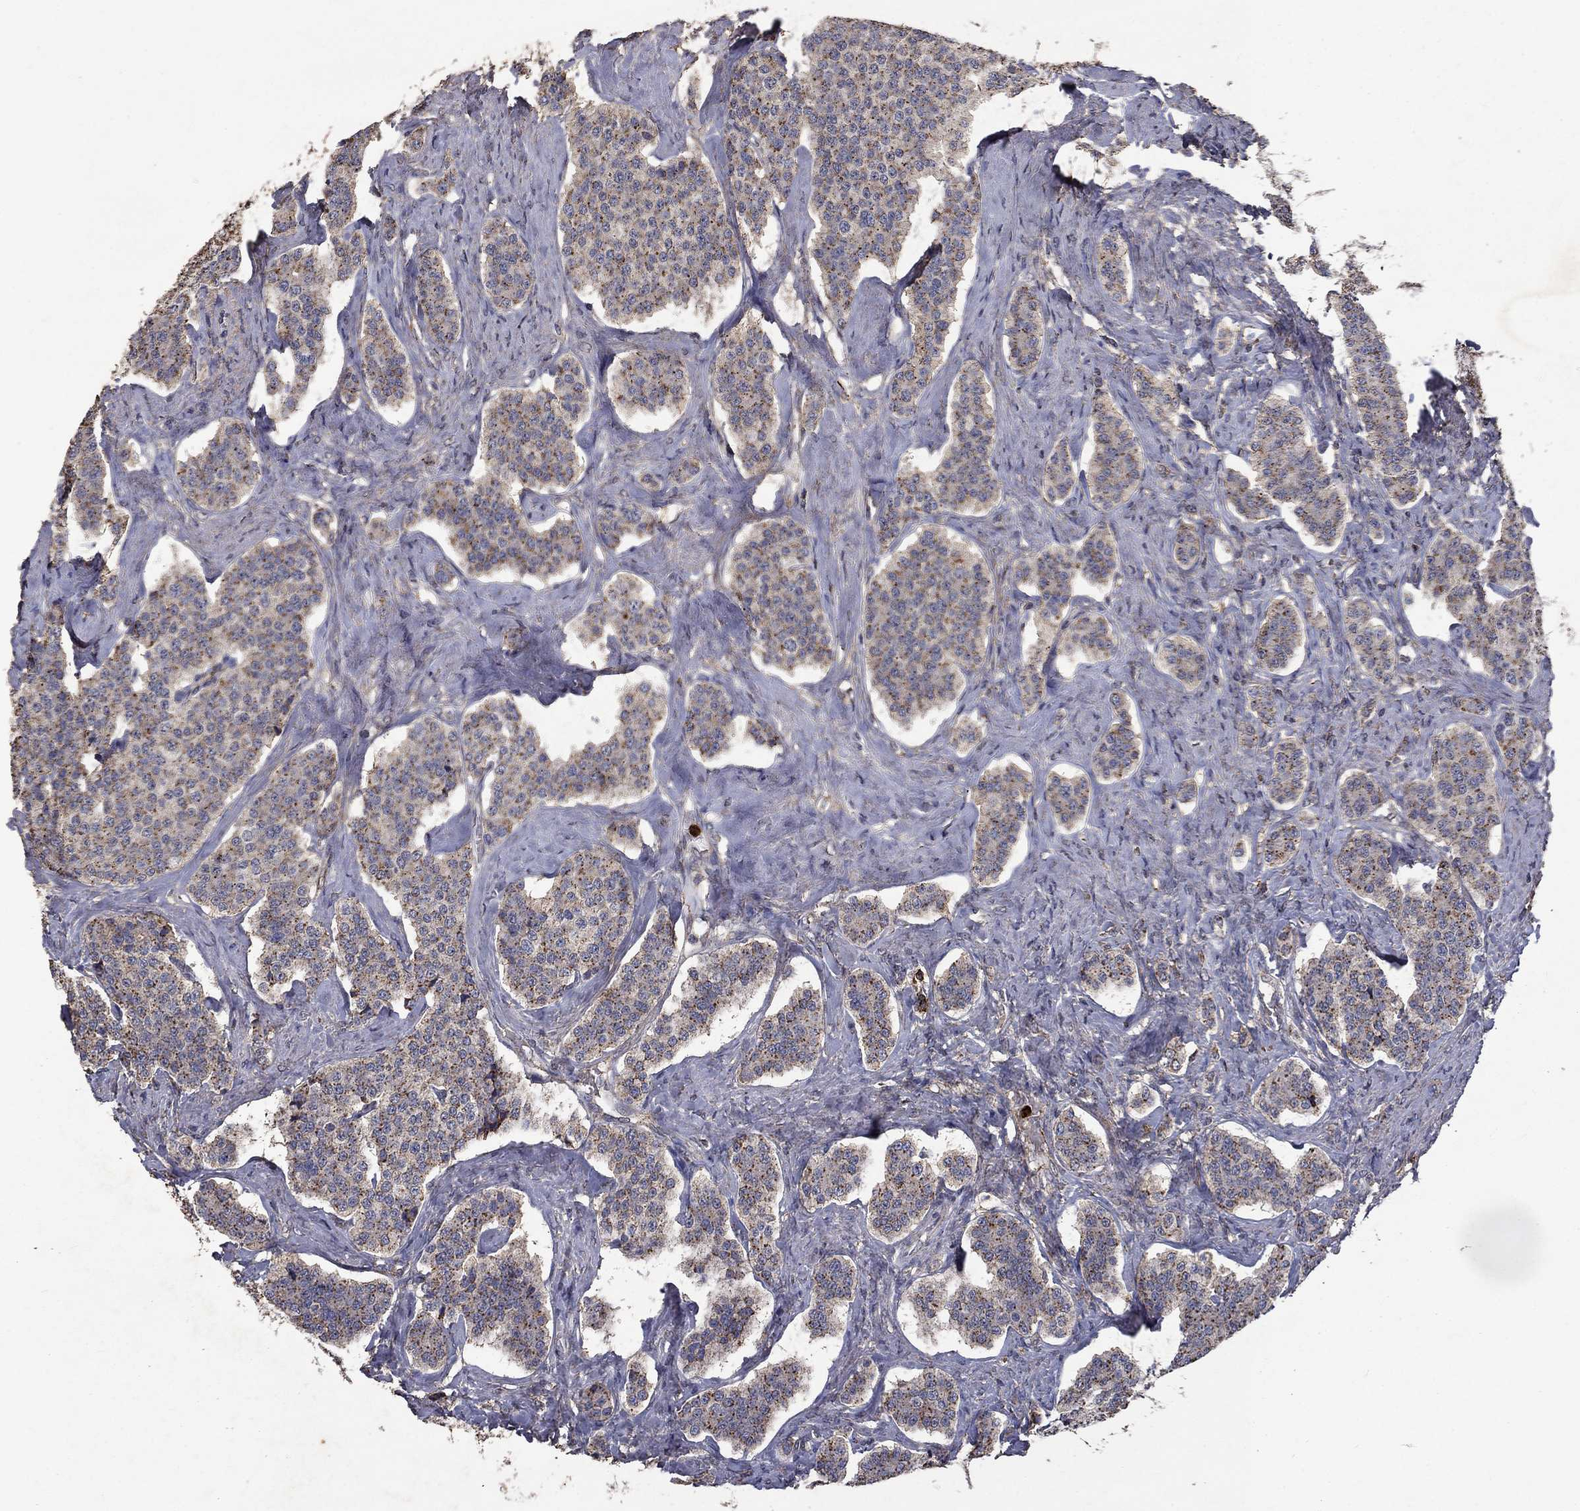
{"staining": {"intensity": "strong", "quantity": "<25%", "location": "cytoplasmic/membranous"}, "tissue": "carcinoid", "cell_type": "Tumor cells", "image_type": "cancer", "snomed": [{"axis": "morphology", "description": "Carcinoid, malignant, NOS"}, {"axis": "topography", "description": "Small intestine"}], "caption": "A high-resolution photomicrograph shows immunohistochemistry staining of carcinoid (malignant), which displays strong cytoplasmic/membranous staining in approximately <25% of tumor cells.", "gene": "CD24", "patient": {"sex": "female", "age": 58}}